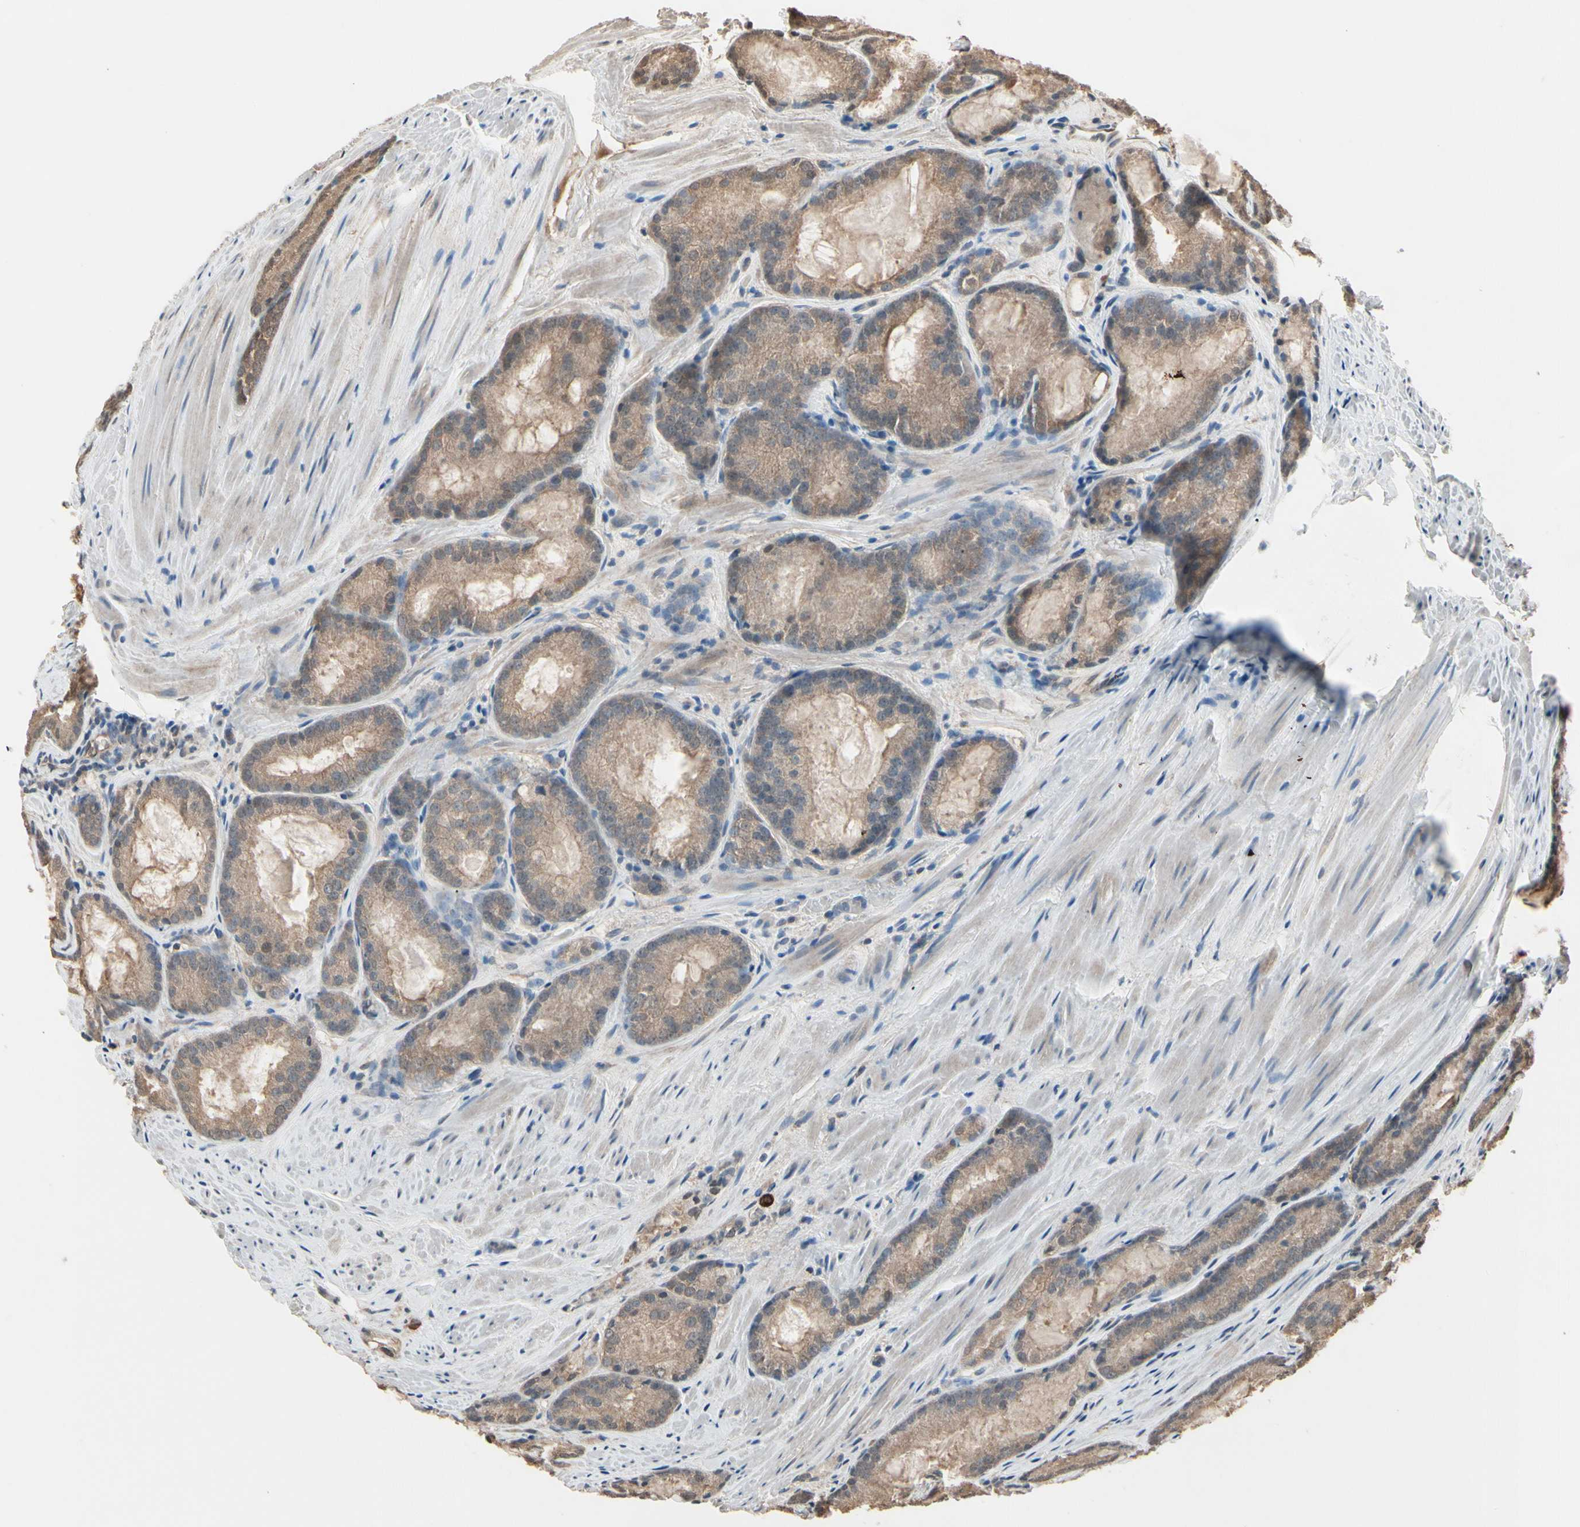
{"staining": {"intensity": "moderate", "quantity": ">75%", "location": "cytoplasmic/membranous"}, "tissue": "prostate cancer", "cell_type": "Tumor cells", "image_type": "cancer", "snomed": [{"axis": "morphology", "description": "Adenocarcinoma, Low grade"}, {"axis": "topography", "description": "Prostate"}], "caption": "Brown immunohistochemical staining in prostate adenocarcinoma (low-grade) displays moderate cytoplasmic/membranous staining in about >75% of tumor cells. The protein is stained brown, and the nuclei are stained in blue (DAB (3,3'-diaminobenzidine) IHC with brightfield microscopy, high magnification).", "gene": "PNPLA7", "patient": {"sex": "male", "age": 64}}